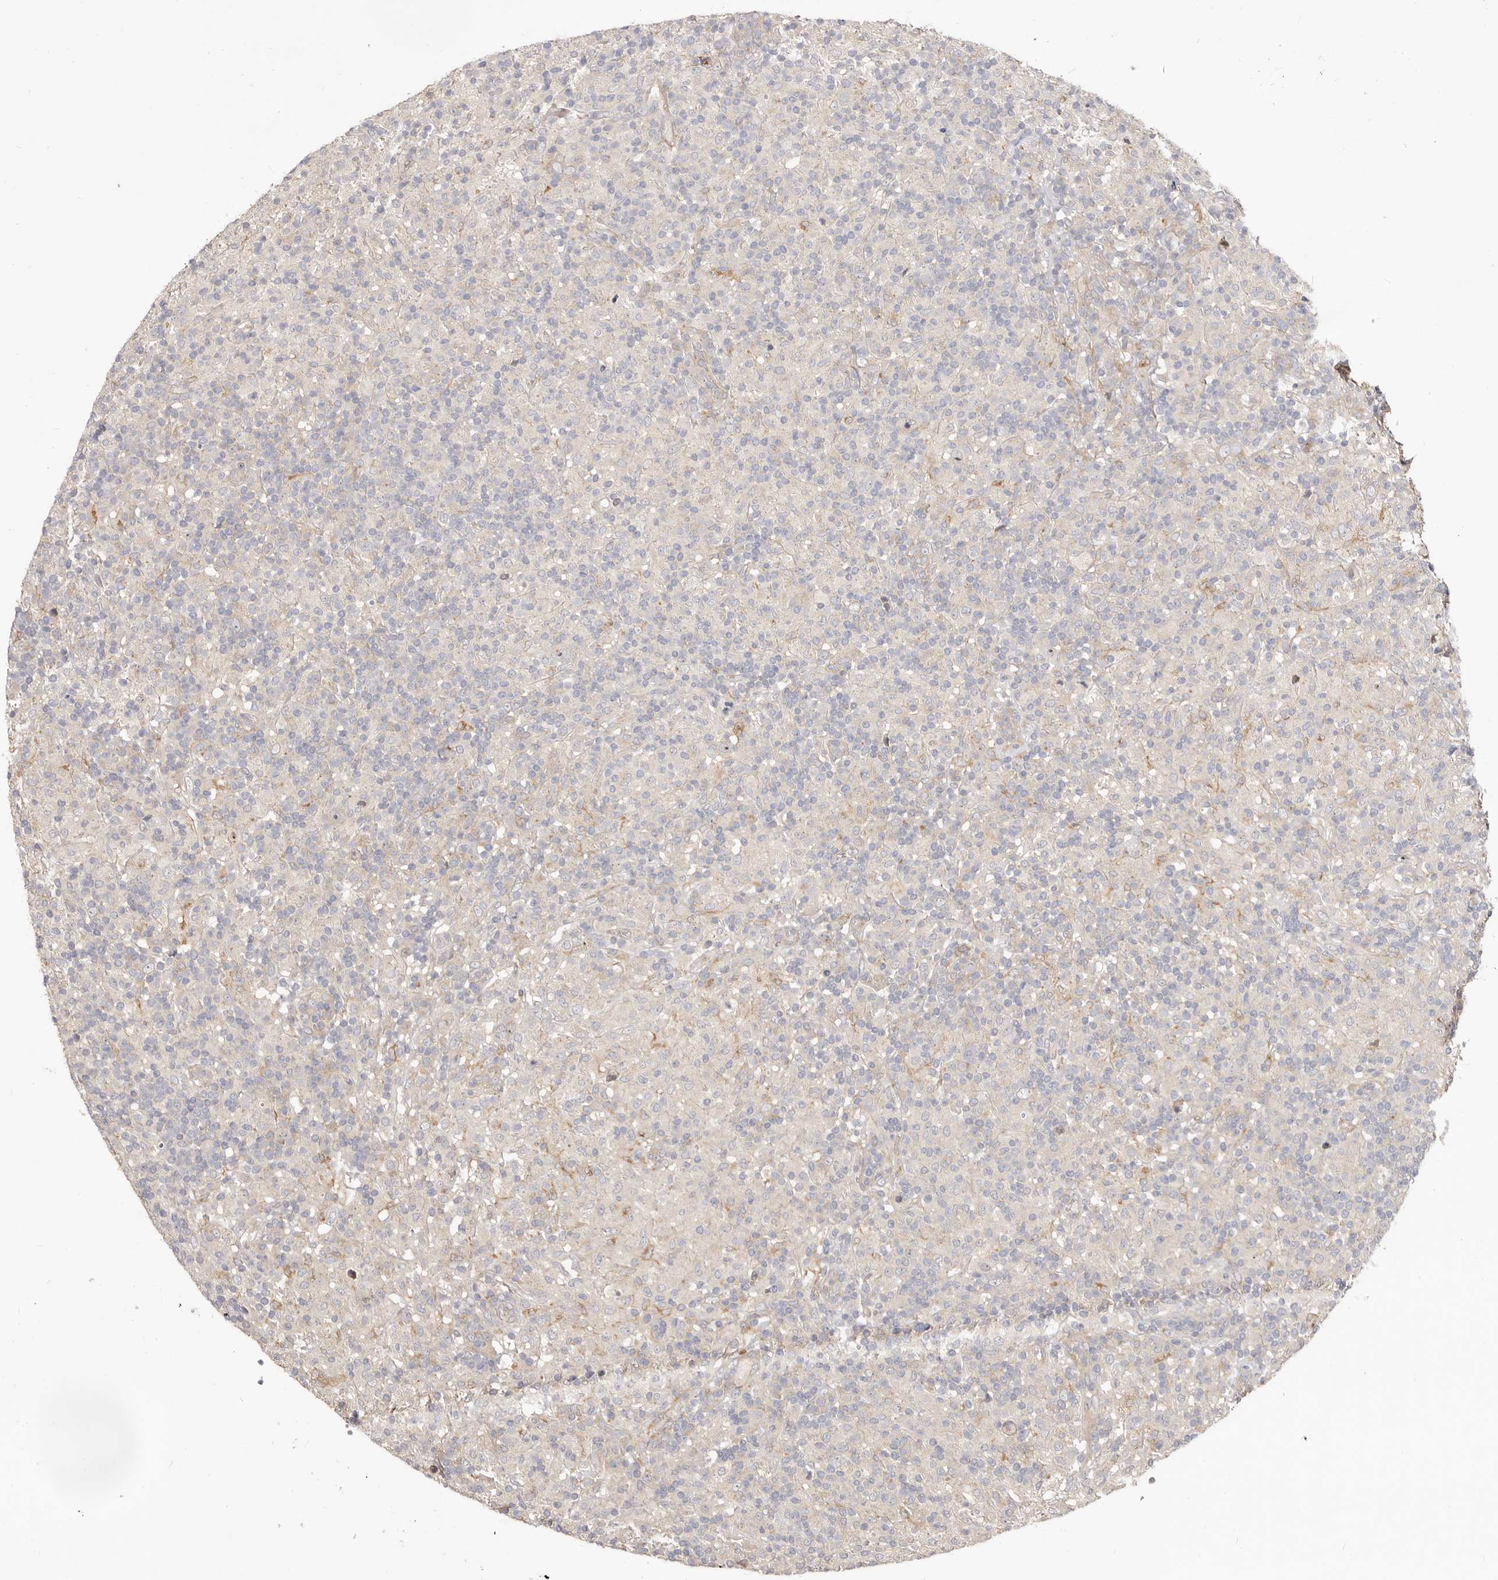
{"staining": {"intensity": "negative", "quantity": "none", "location": "none"}, "tissue": "lymphoma", "cell_type": "Tumor cells", "image_type": "cancer", "snomed": [{"axis": "morphology", "description": "Hodgkin's disease, NOS"}, {"axis": "topography", "description": "Lymph node"}], "caption": "The micrograph reveals no staining of tumor cells in Hodgkin's disease.", "gene": "GPATCH4", "patient": {"sex": "male", "age": 70}}